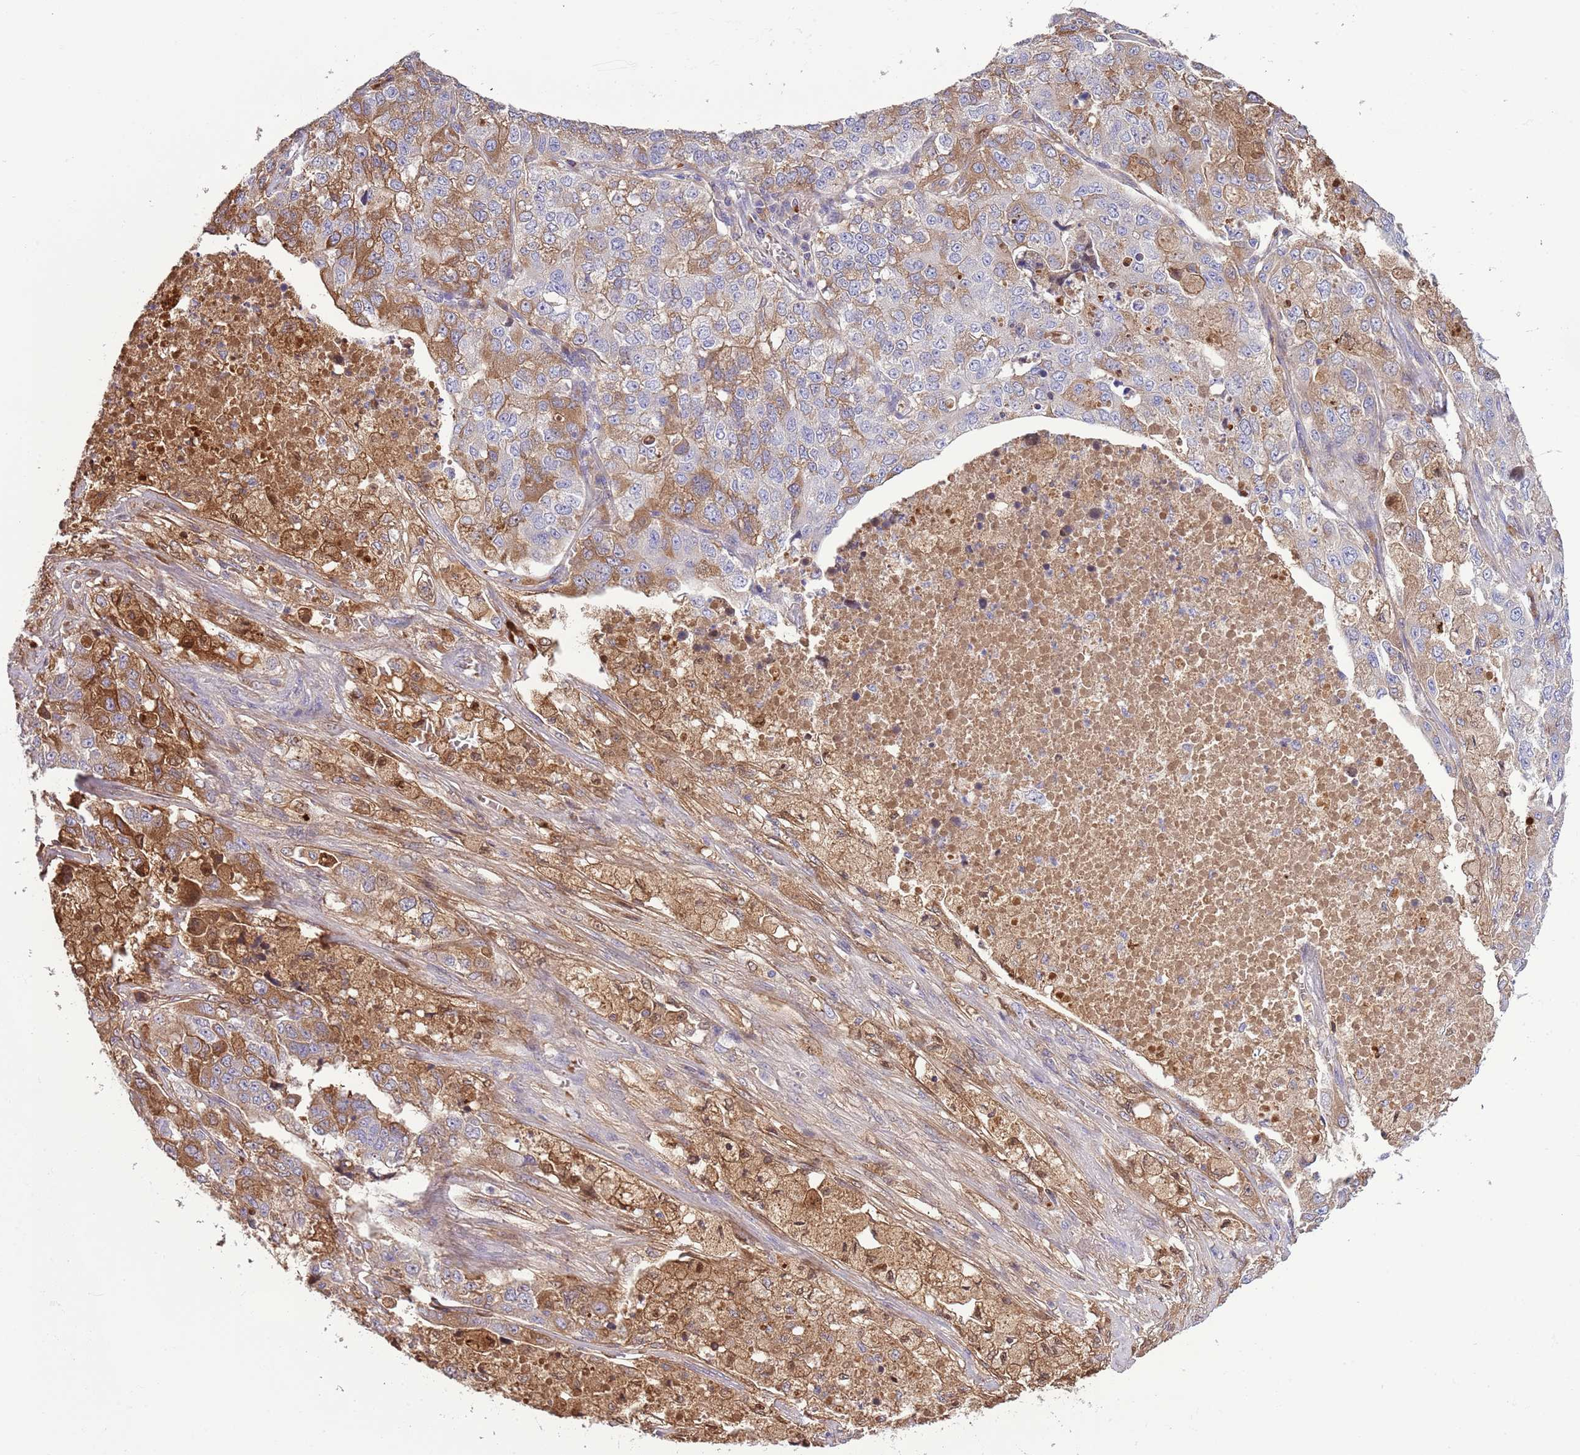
{"staining": {"intensity": "moderate", "quantity": "25%-75%", "location": "cytoplasmic/membranous"}, "tissue": "lung cancer", "cell_type": "Tumor cells", "image_type": "cancer", "snomed": [{"axis": "morphology", "description": "Adenocarcinoma, NOS"}, {"axis": "topography", "description": "Lung"}], "caption": "Immunohistochemistry (IHC) histopathology image of human lung cancer stained for a protein (brown), which demonstrates medium levels of moderate cytoplasmic/membranous positivity in approximately 25%-75% of tumor cells.", "gene": "ABHD17C", "patient": {"sex": "male", "age": 49}}